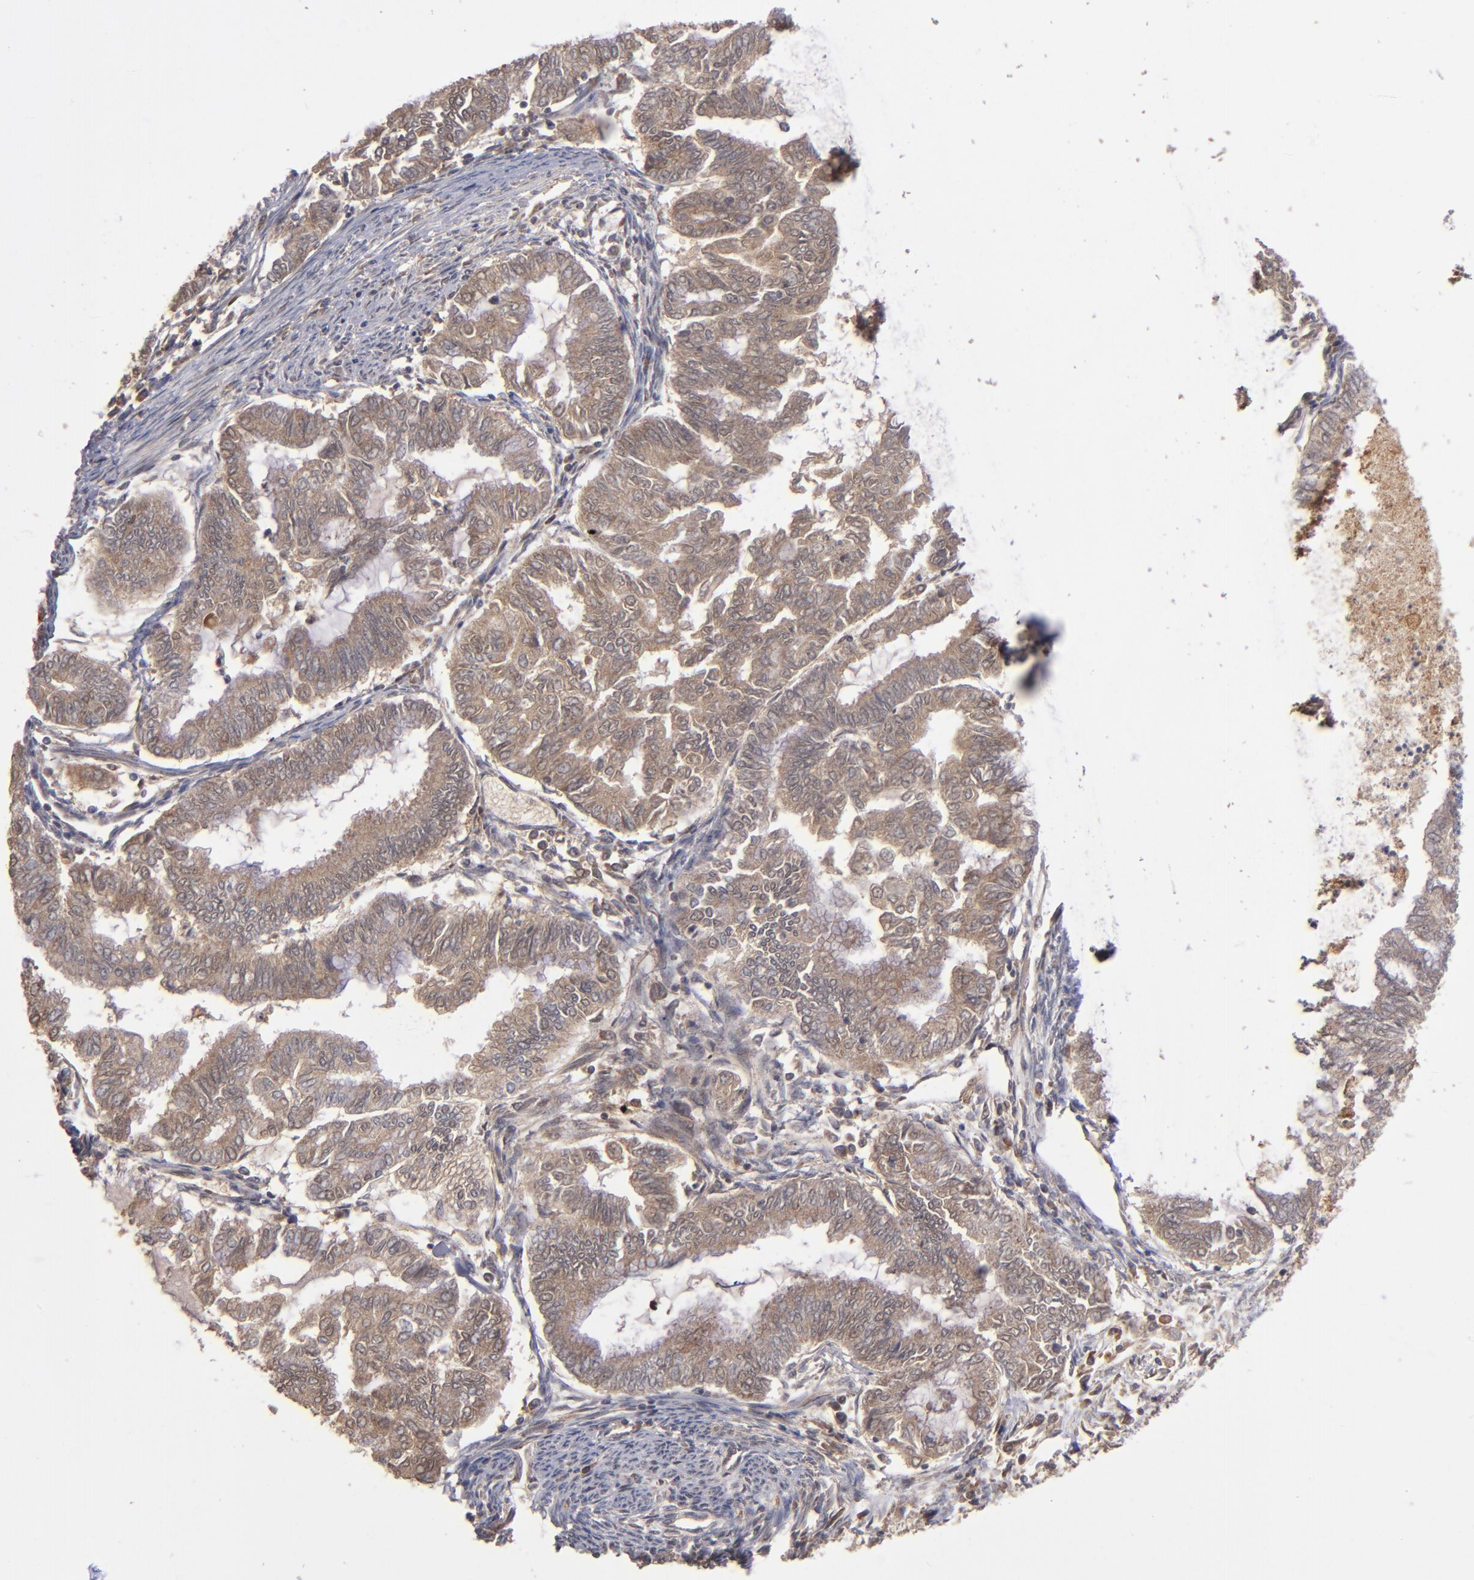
{"staining": {"intensity": "weak", "quantity": ">75%", "location": "cytoplasmic/membranous"}, "tissue": "endometrial cancer", "cell_type": "Tumor cells", "image_type": "cancer", "snomed": [{"axis": "morphology", "description": "Adenocarcinoma, NOS"}, {"axis": "topography", "description": "Endometrium"}], "caption": "Weak cytoplasmic/membranous positivity is identified in about >75% of tumor cells in endometrial cancer (adenocarcinoma). (DAB = brown stain, brightfield microscopy at high magnification).", "gene": "BDKRB1", "patient": {"sex": "female", "age": 79}}